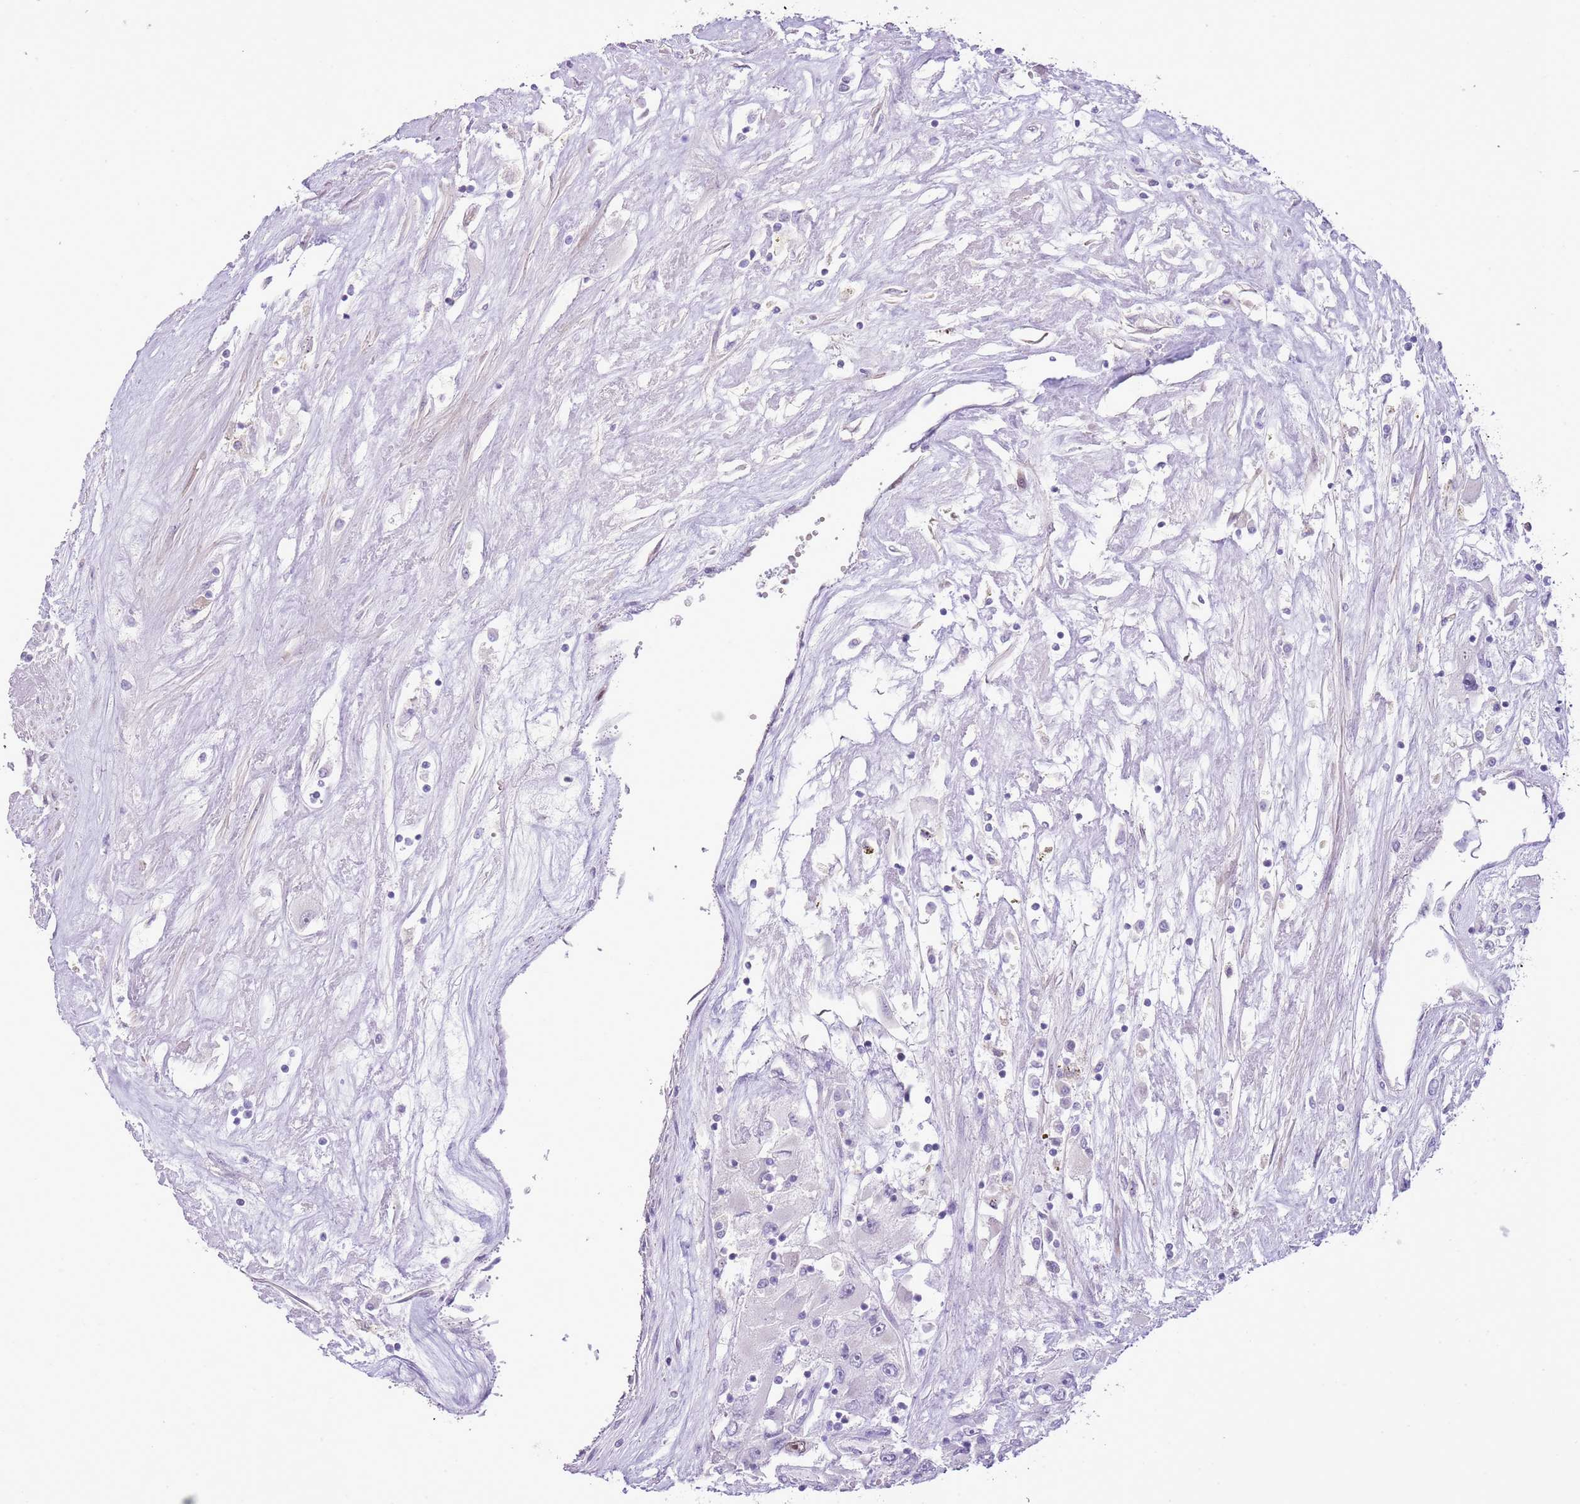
{"staining": {"intensity": "negative", "quantity": "none", "location": "none"}, "tissue": "renal cancer", "cell_type": "Tumor cells", "image_type": "cancer", "snomed": [{"axis": "morphology", "description": "Adenocarcinoma, NOS"}, {"axis": "topography", "description": "Kidney"}], "caption": "The histopathology image demonstrates no significant staining in tumor cells of renal cancer.", "gene": "GMNN", "patient": {"sex": "female", "age": 52}}